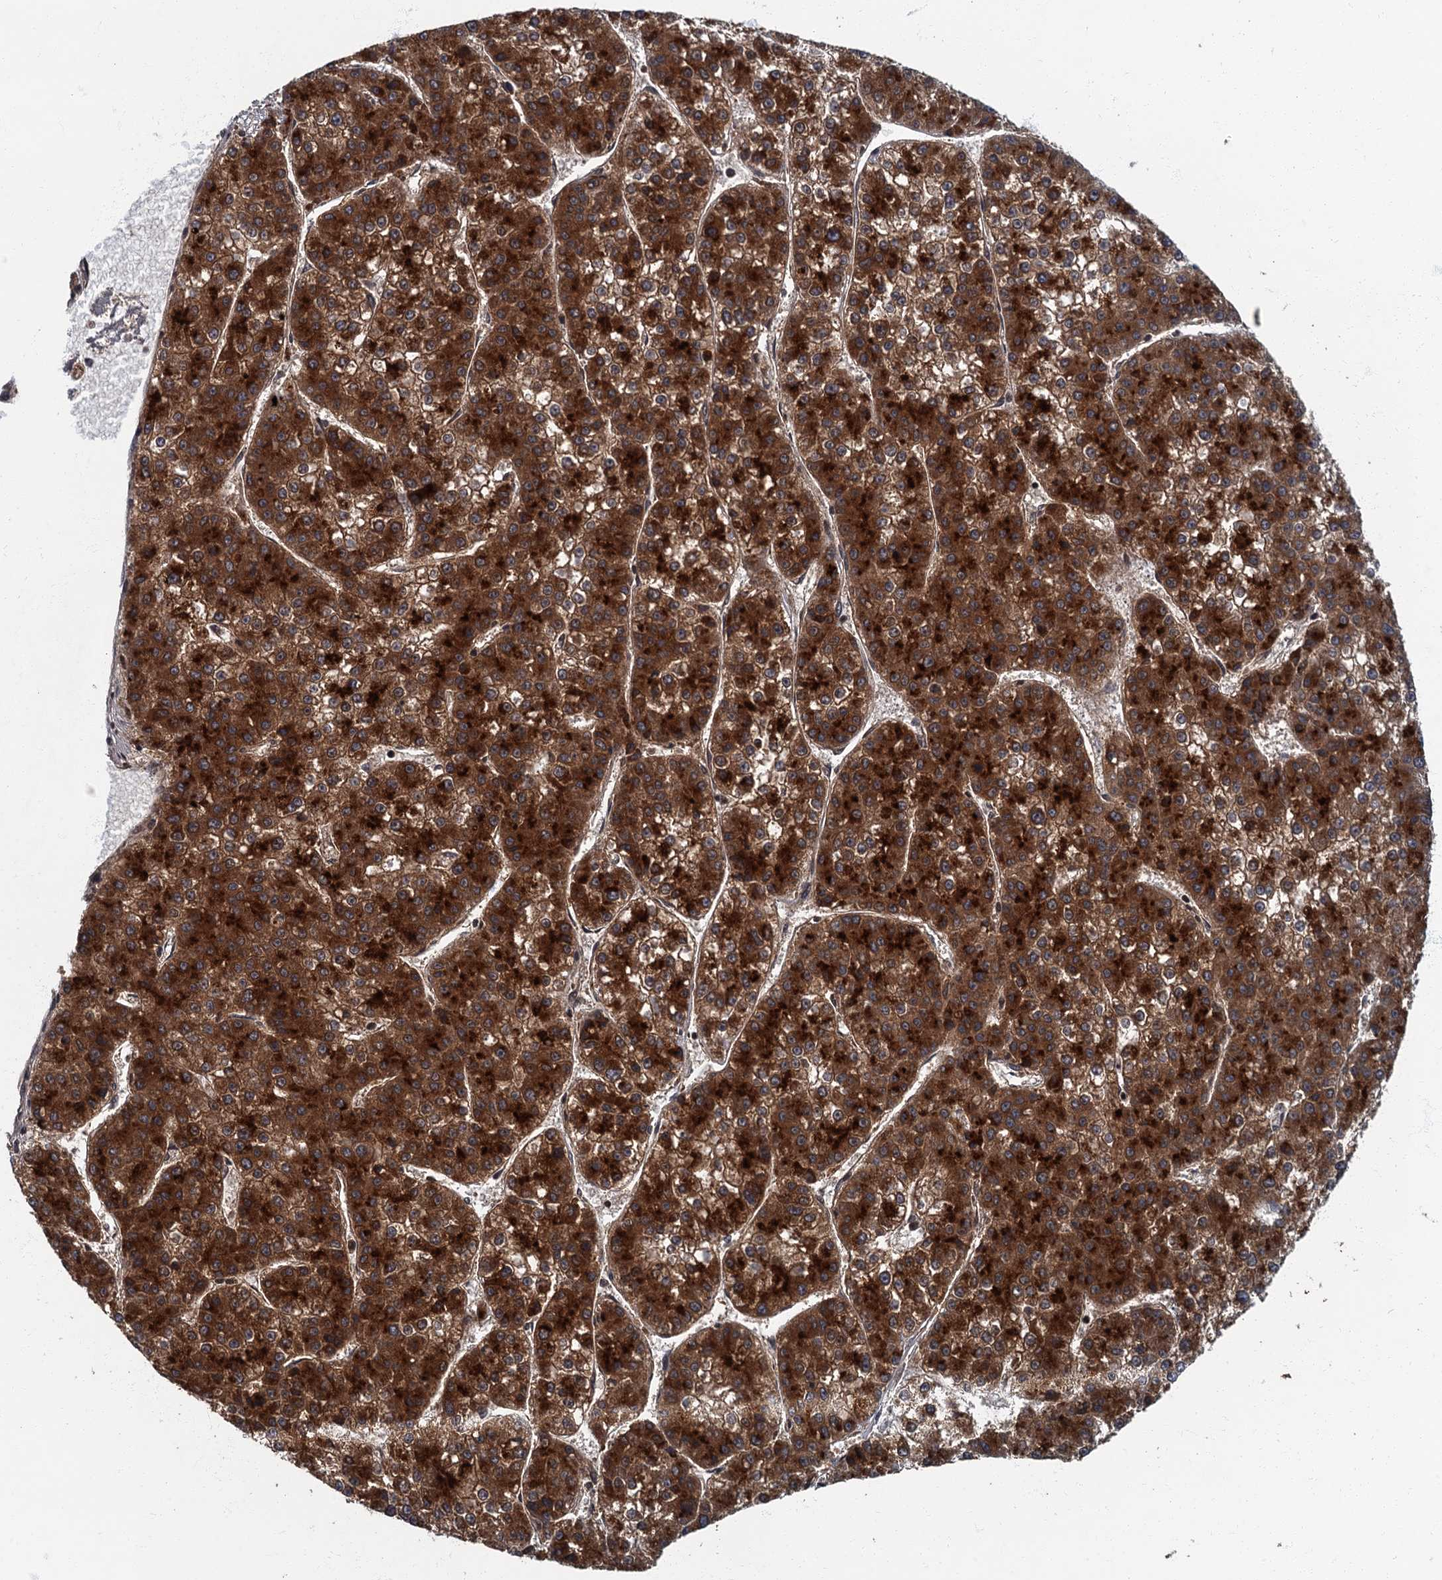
{"staining": {"intensity": "strong", "quantity": ">75%", "location": "cytoplasmic/membranous"}, "tissue": "liver cancer", "cell_type": "Tumor cells", "image_type": "cancer", "snomed": [{"axis": "morphology", "description": "Carcinoma, Hepatocellular, NOS"}, {"axis": "topography", "description": "Liver"}], "caption": "Immunohistochemical staining of liver cancer (hepatocellular carcinoma) displays high levels of strong cytoplasmic/membranous expression in about >75% of tumor cells.", "gene": "SLC11A2", "patient": {"sex": "female", "age": 73}}